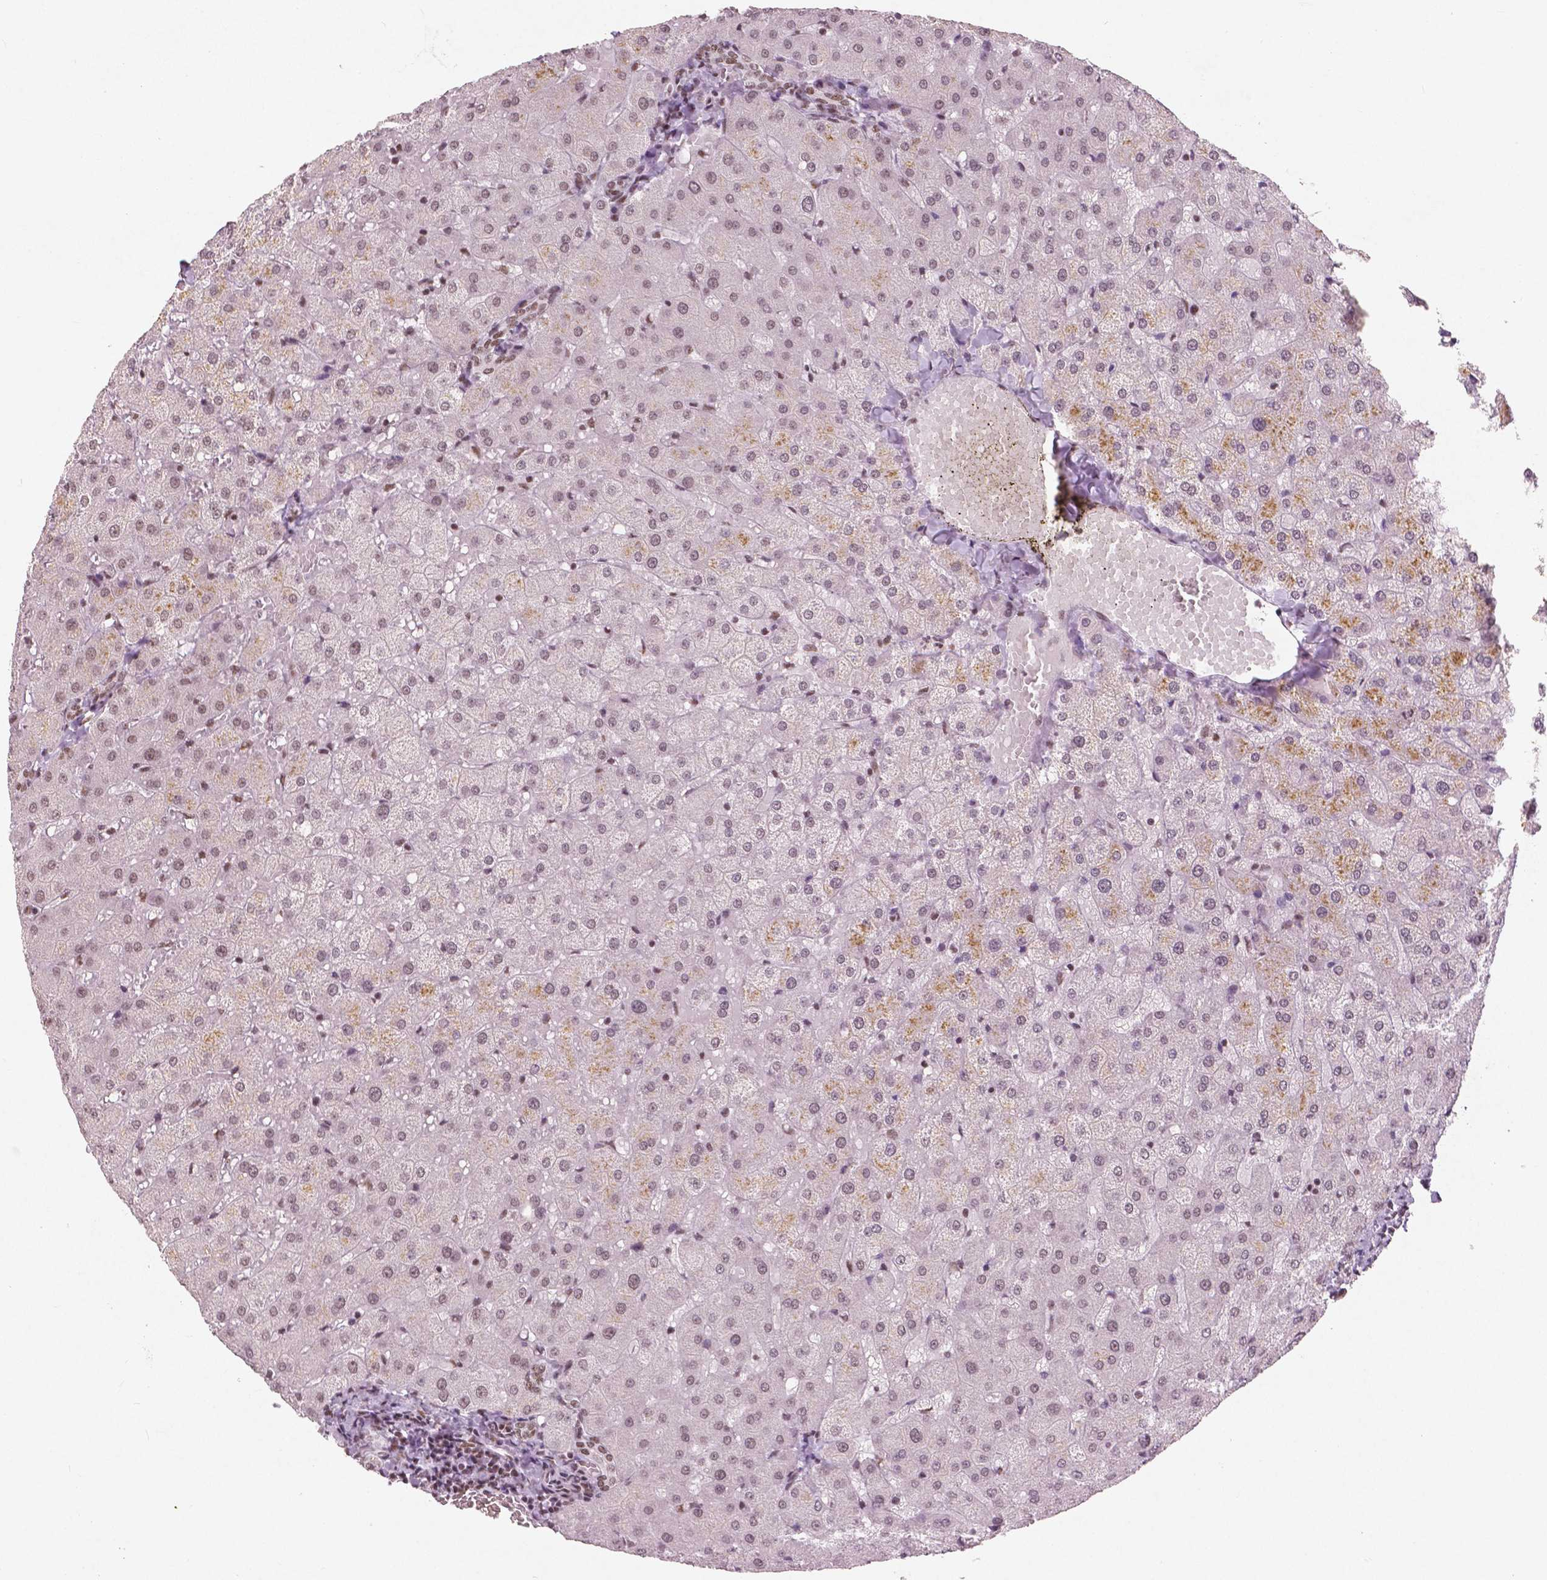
{"staining": {"intensity": "weak", "quantity": ">75%", "location": "nuclear"}, "tissue": "liver", "cell_type": "Cholangiocytes", "image_type": "normal", "snomed": [{"axis": "morphology", "description": "Normal tissue, NOS"}, {"axis": "topography", "description": "Liver"}], "caption": "Protein analysis of benign liver reveals weak nuclear expression in about >75% of cholangiocytes. The staining is performed using DAB brown chromogen to label protein expression. The nuclei are counter-stained blue using hematoxylin.", "gene": "BRD4", "patient": {"sex": "female", "age": 50}}